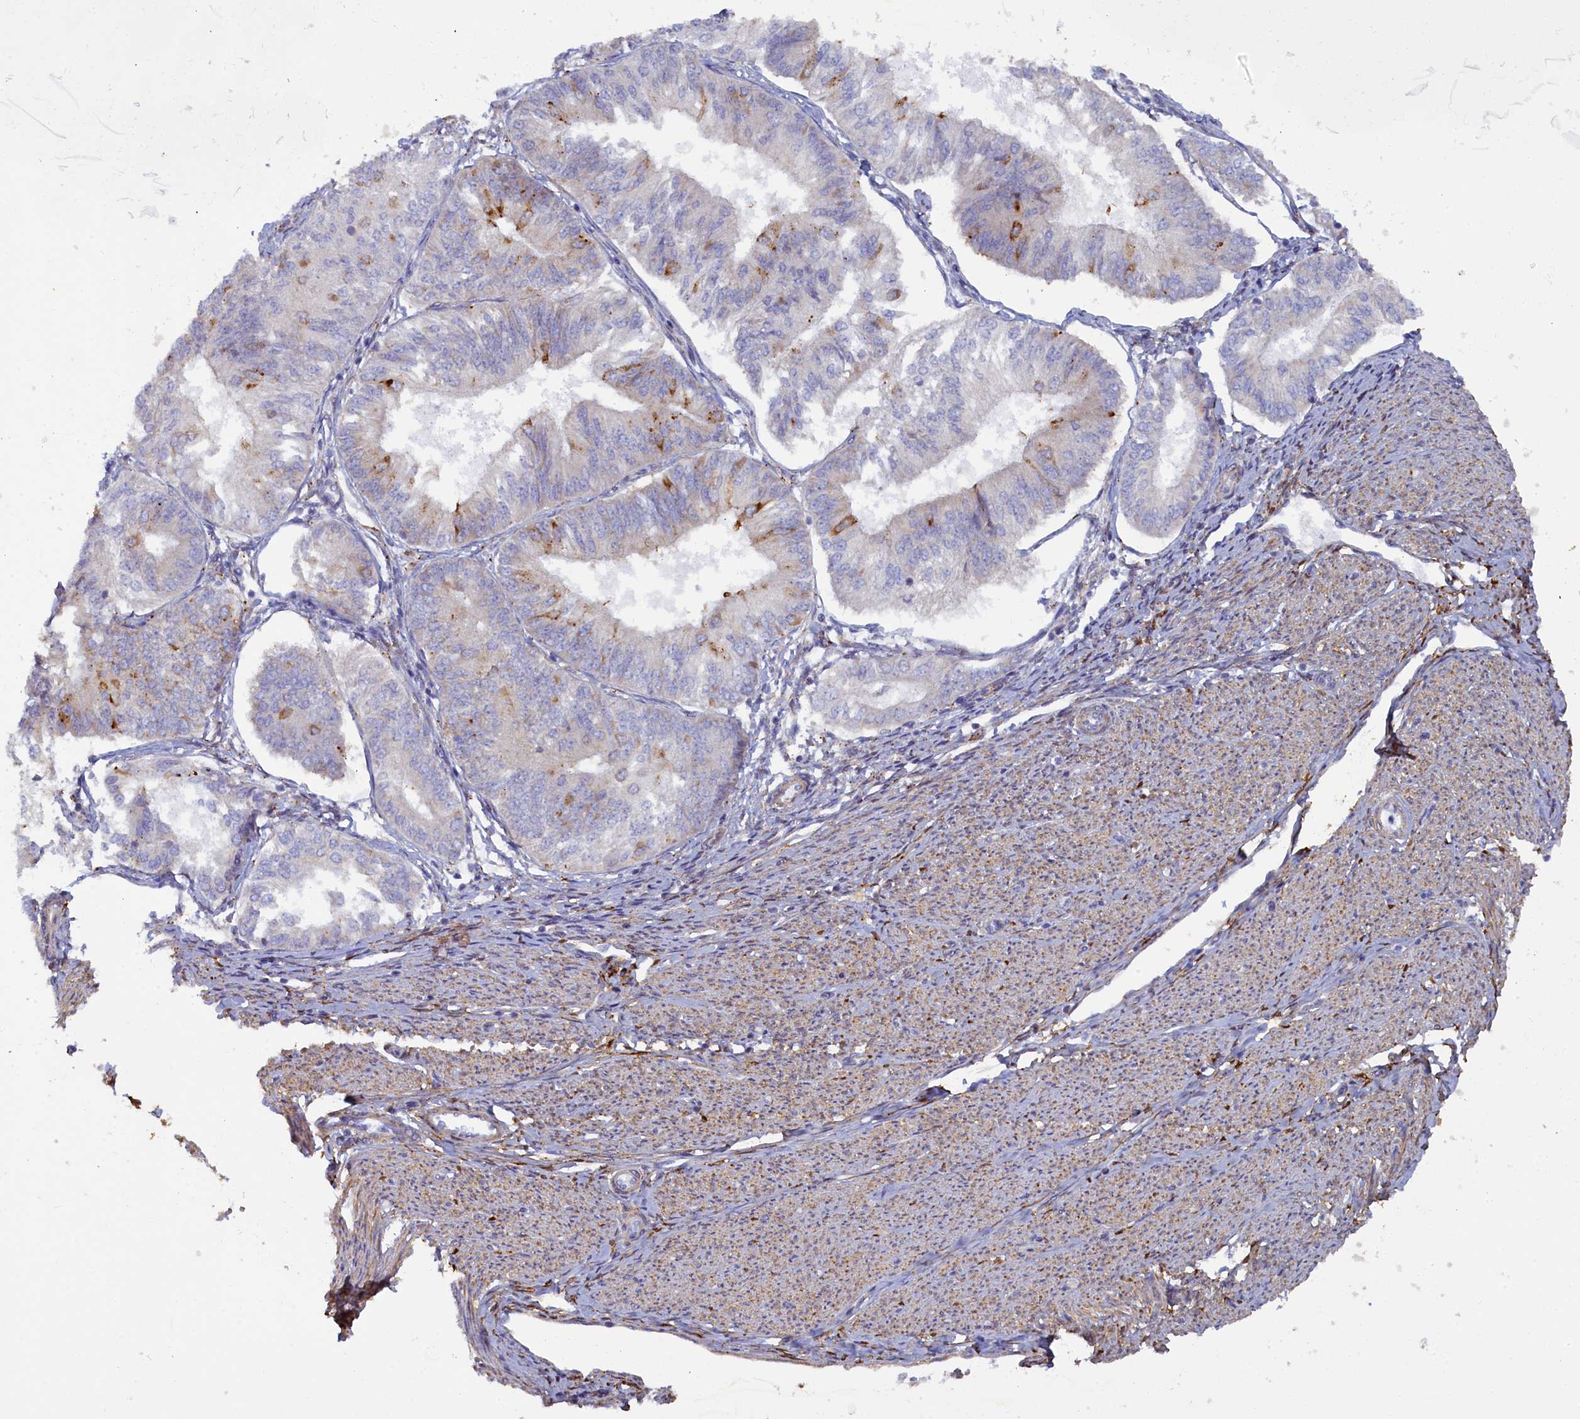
{"staining": {"intensity": "moderate", "quantity": "<25%", "location": "cytoplasmic/membranous"}, "tissue": "endometrial cancer", "cell_type": "Tumor cells", "image_type": "cancer", "snomed": [{"axis": "morphology", "description": "Adenocarcinoma, NOS"}, {"axis": "topography", "description": "Endometrium"}], "caption": "DAB (3,3'-diaminobenzidine) immunohistochemical staining of endometrial cancer (adenocarcinoma) demonstrates moderate cytoplasmic/membranous protein staining in approximately <25% of tumor cells.", "gene": "POGLUT3", "patient": {"sex": "female", "age": 58}}